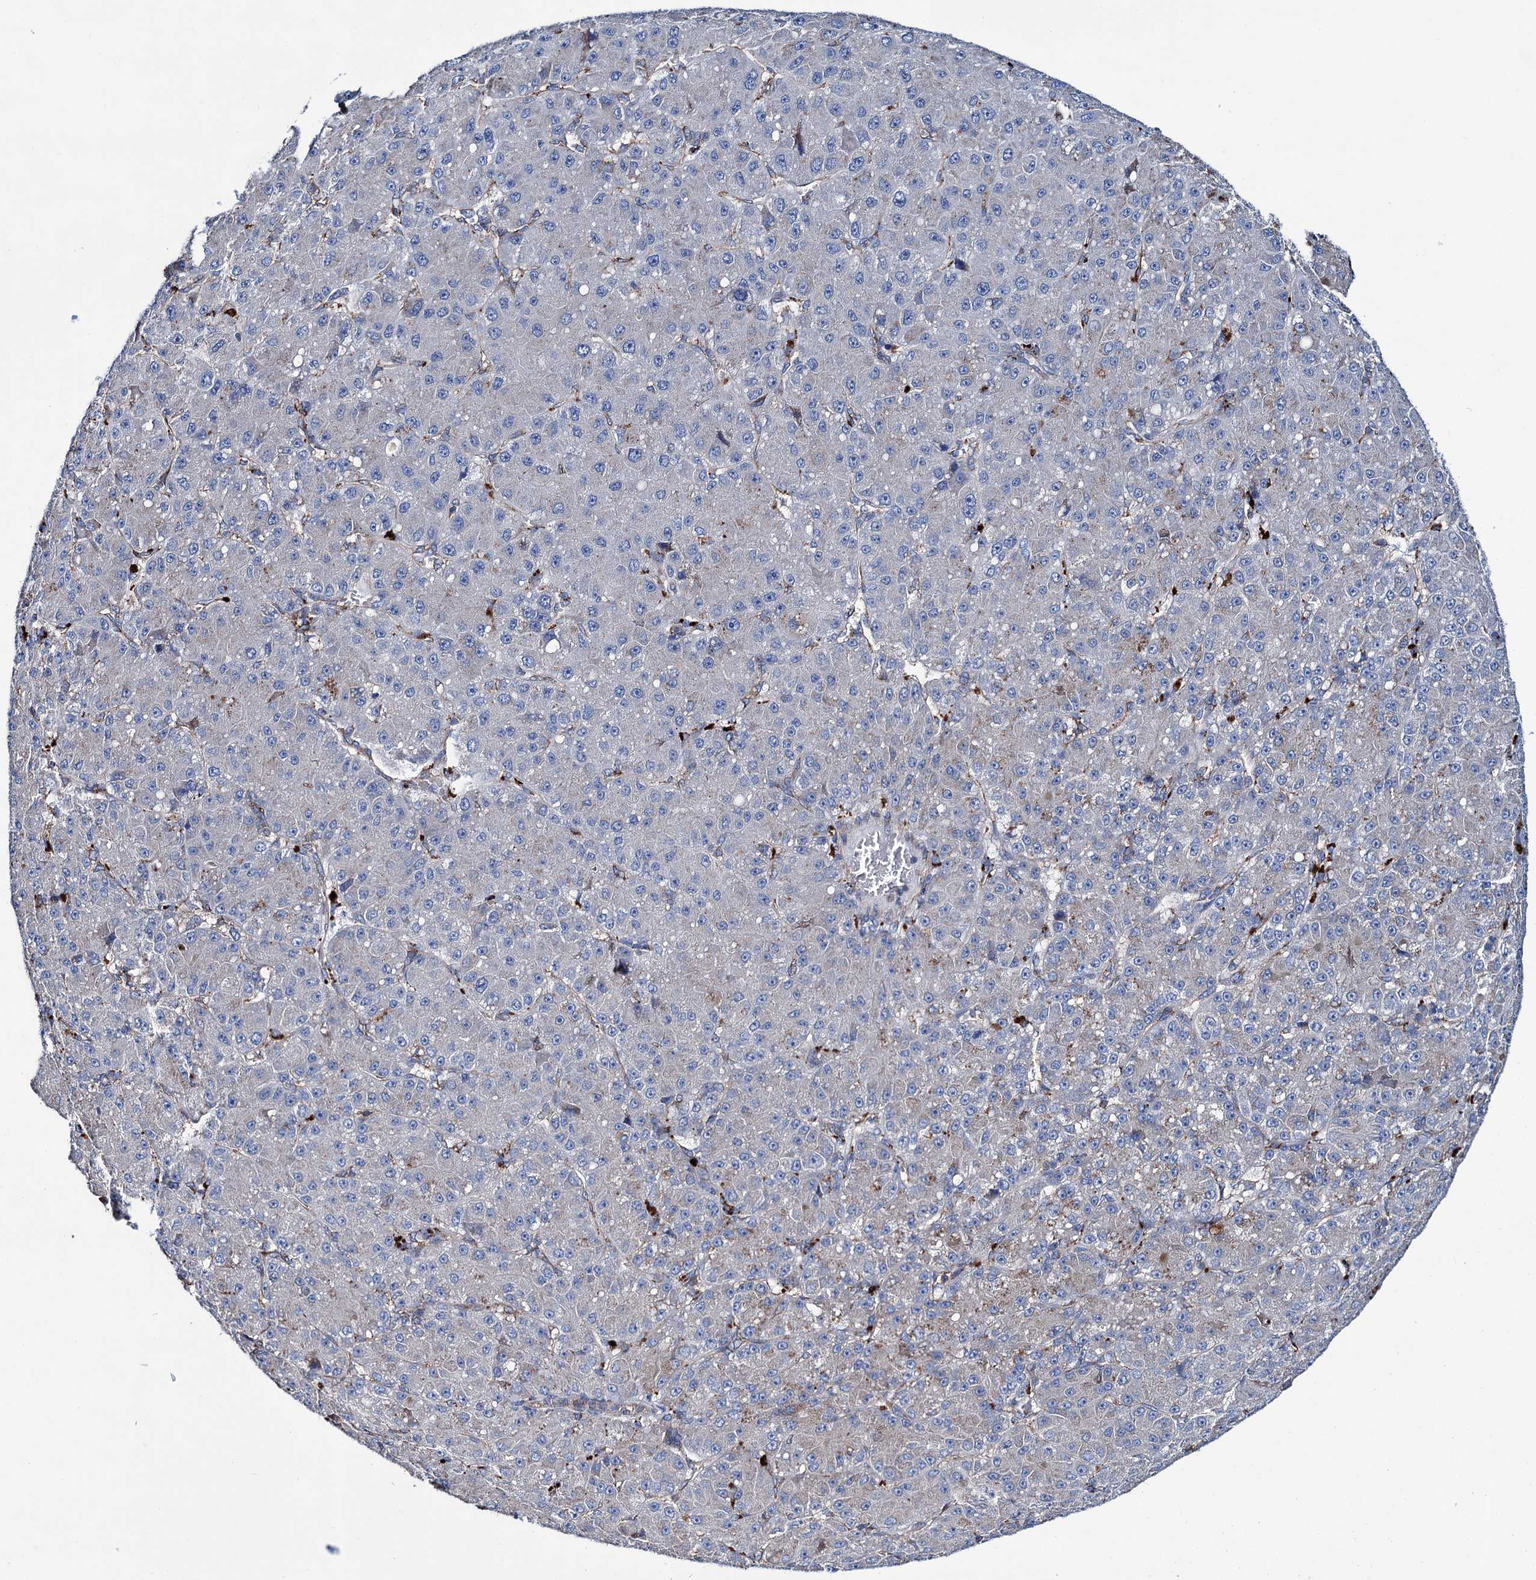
{"staining": {"intensity": "negative", "quantity": "none", "location": "none"}, "tissue": "liver cancer", "cell_type": "Tumor cells", "image_type": "cancer", "snomed": [{"axis": "morphology", "description": "Carcinoma, Hepatocellular, NOS"}, {"axis": "topography", "description": "Liver"}], "caption": "DAB (3,3'-diaminobenzidine) immunohistochemical staining of liver cancer reveals no significant staining in tumor cells.", "gene": "SCPEP1", "patient": {"sex": "male", "age": 67}}